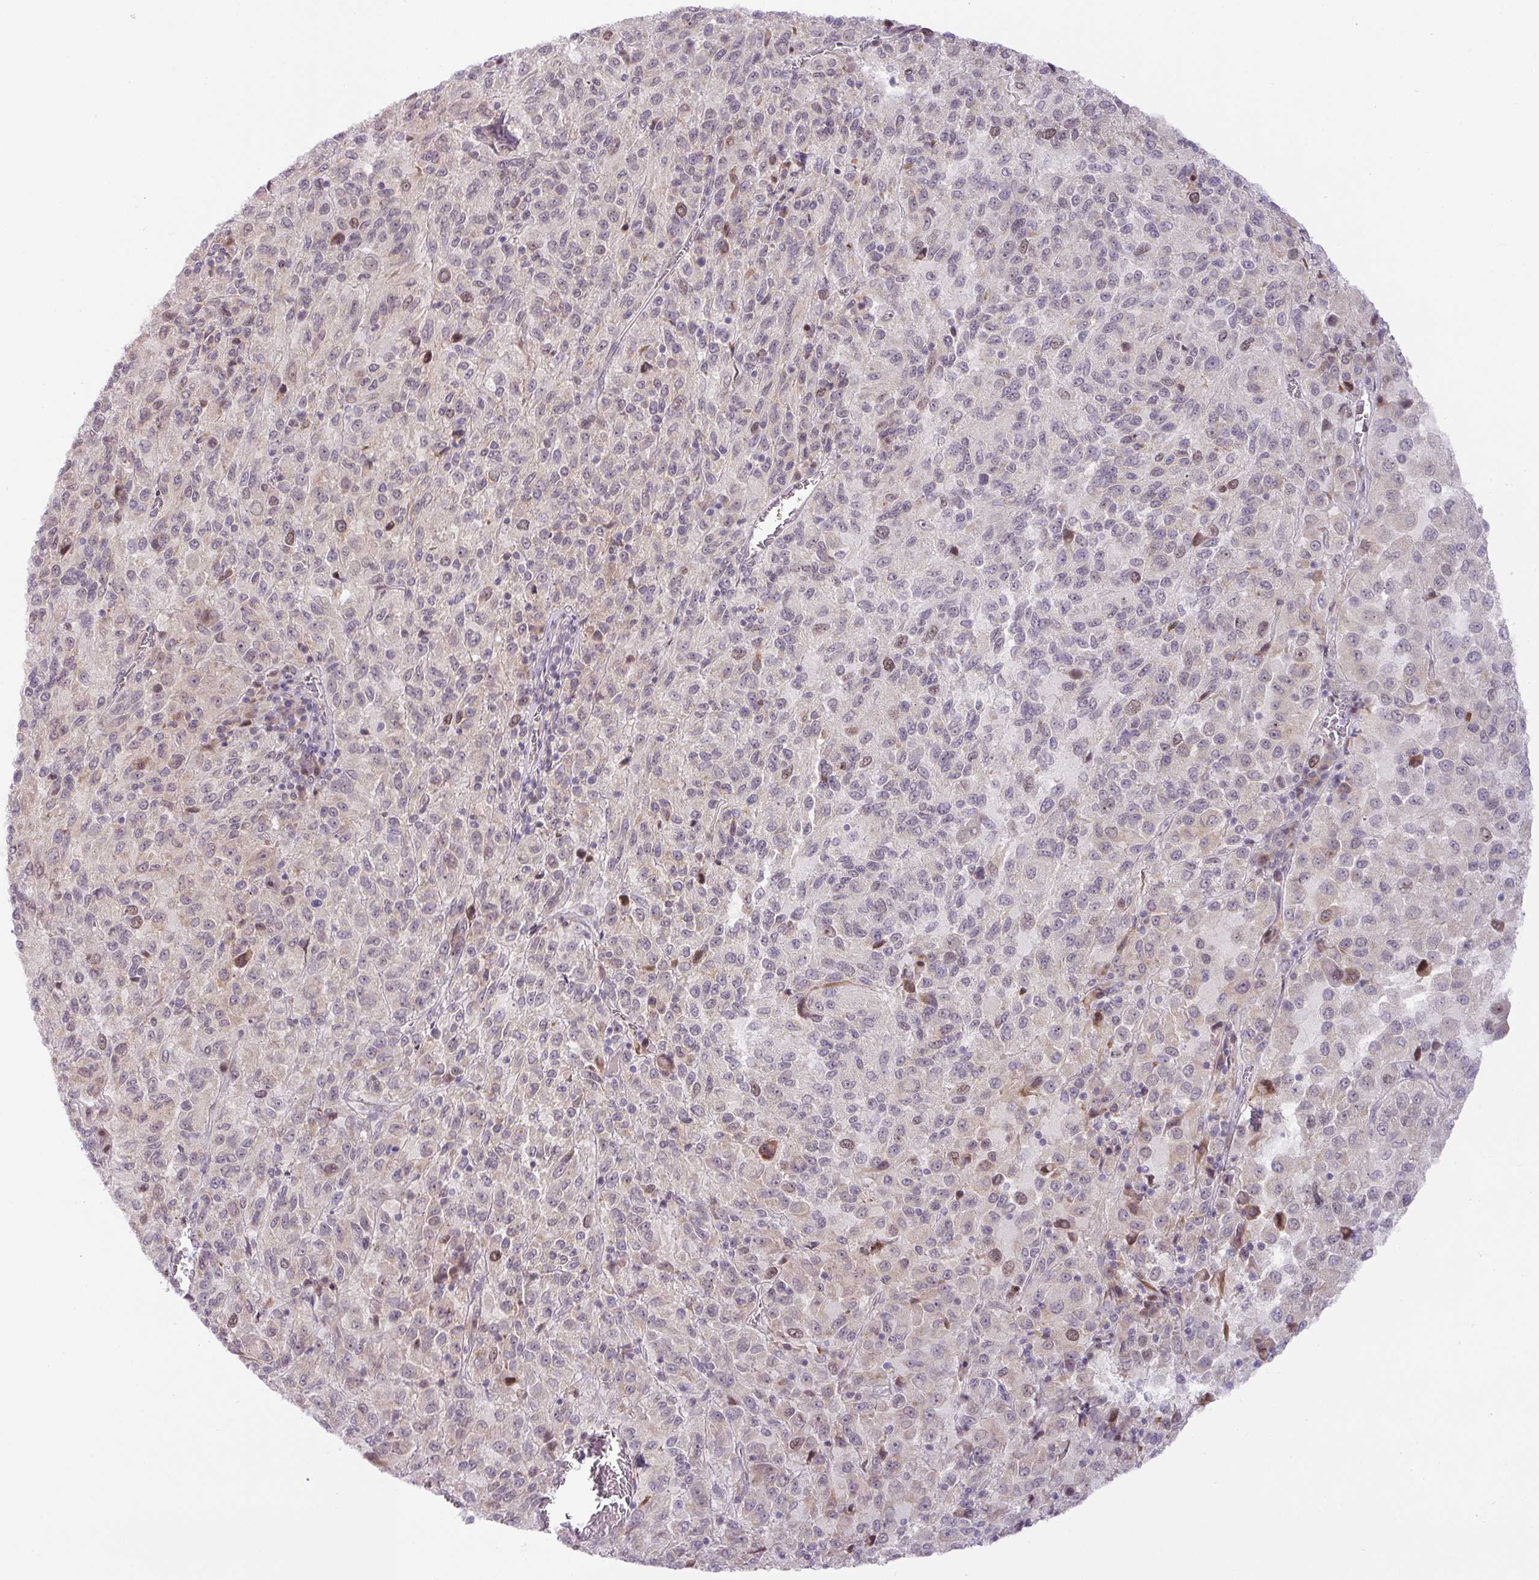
{"staining": {"intensity": "moderate", "quantity": "<25%", "location": "nuclear"}, "tissue": "melanoma", "cell_type": "Tumor cells", "image_type": "cancer", "snomed": [{"axis": "morphology", "description": "Malignant melanoma, Metastatic site"}, {"axis": "topography", "description": "Lung"}], "caption": "Immunohistochemical staining of malignant melanoma (metastatic site) reveals low levels of moderate nuclear staining in about <25% of tumor cells.", "gene": "PARP2", "patient": {"sex": "male", "age": 64}}